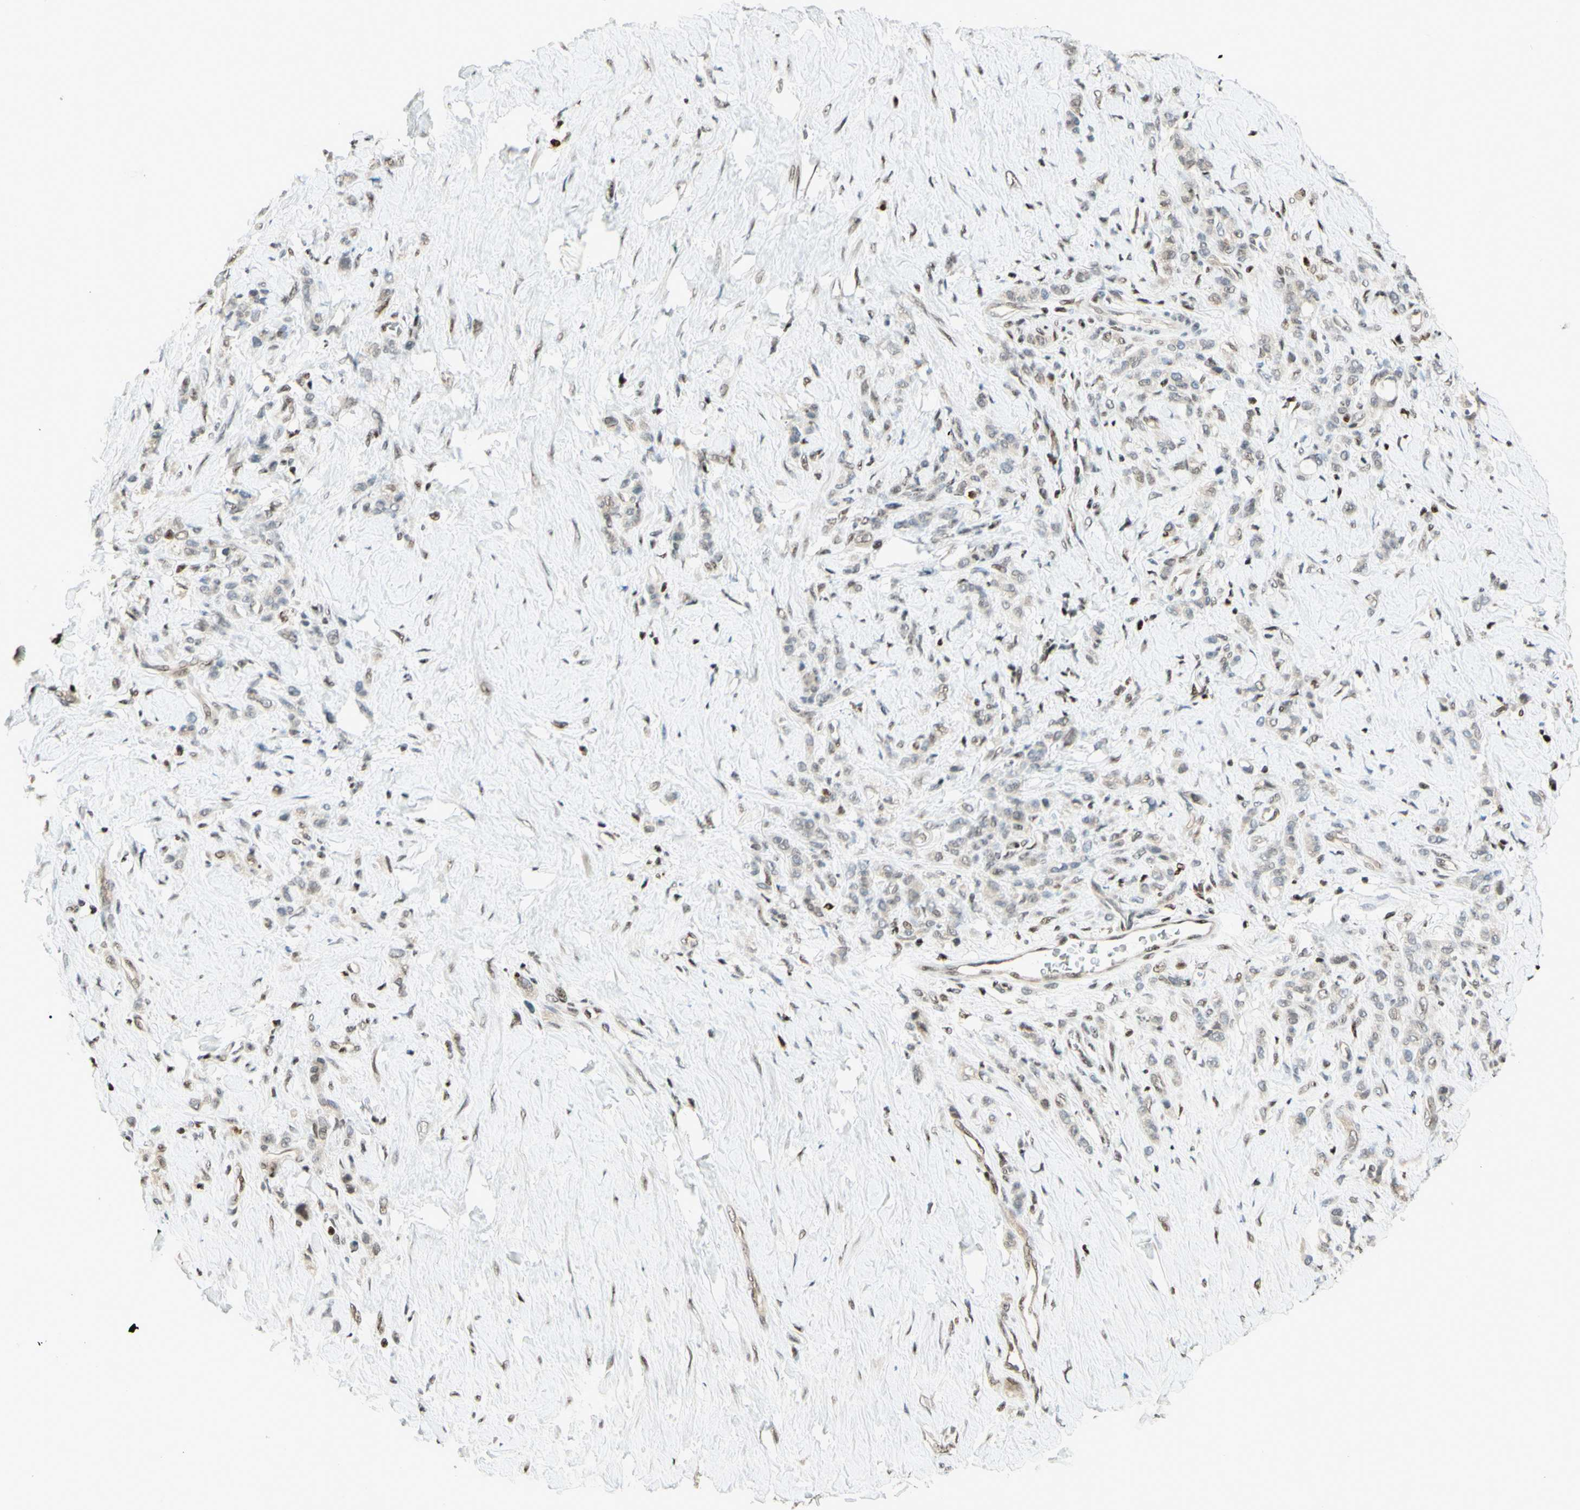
{"staining": {"intensity": "weak", "quantity": "25%-75%", "location": "cytoplasmic/membranous,nuclear"}, "tissue": "stomach cancer", "cell_type": "Tumor cells", "image_type": "cancer", "snomed": [{"axis": "morphology", "description": "Adenocarcinoma, NOS"}, {"axis": "topography", "description": "Stomach"}], "caption": "Stomach cancer (adenocarcinoma) stained for a protein demonstrates weak cytoplasmic/membranous and nuclear positivity in tumor cells. (DAB = brown stain, brightfield microscopy at high magnification).", "gene": "CDKL5", "patient": {"sex": "male", "age": 82}}